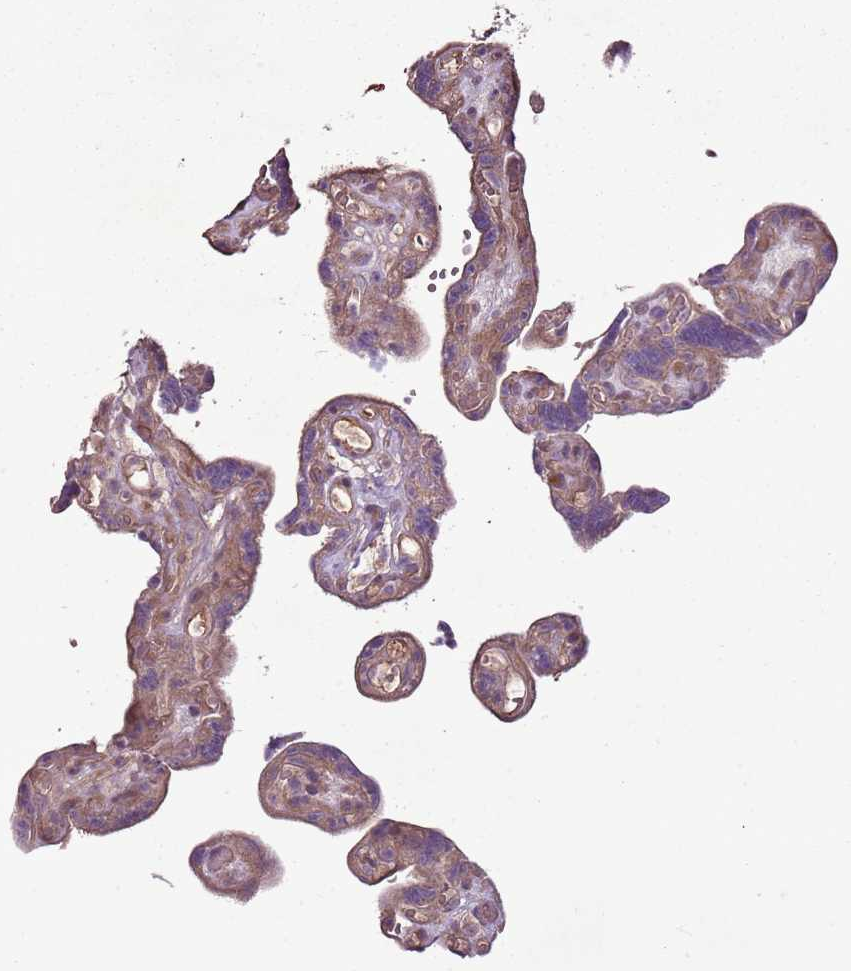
{"staining": {"intensity": "moderate", "quantity": ">75%", "location": "cytoplasmic/membranous"}, "tissue": "placenta", "cell_type": "Decidual cells", "image_type": "normal", "snomed": [{"axis": "morphology", "description": "Normal tissue, NOS"}, {"axis": "topography", "description": "Placenta"}], "caption": "A high-resolution histopathology image shows IHC staining of unremarkable placenta, which displays moderate cytoplasmic/membranous positivity in about >75% of decidual cells. (brown staining indicates protein expression, while blue staining denotes nuclei).", "gene": "ANKRD24", "patient": {"sex": "female", "age": 30}}